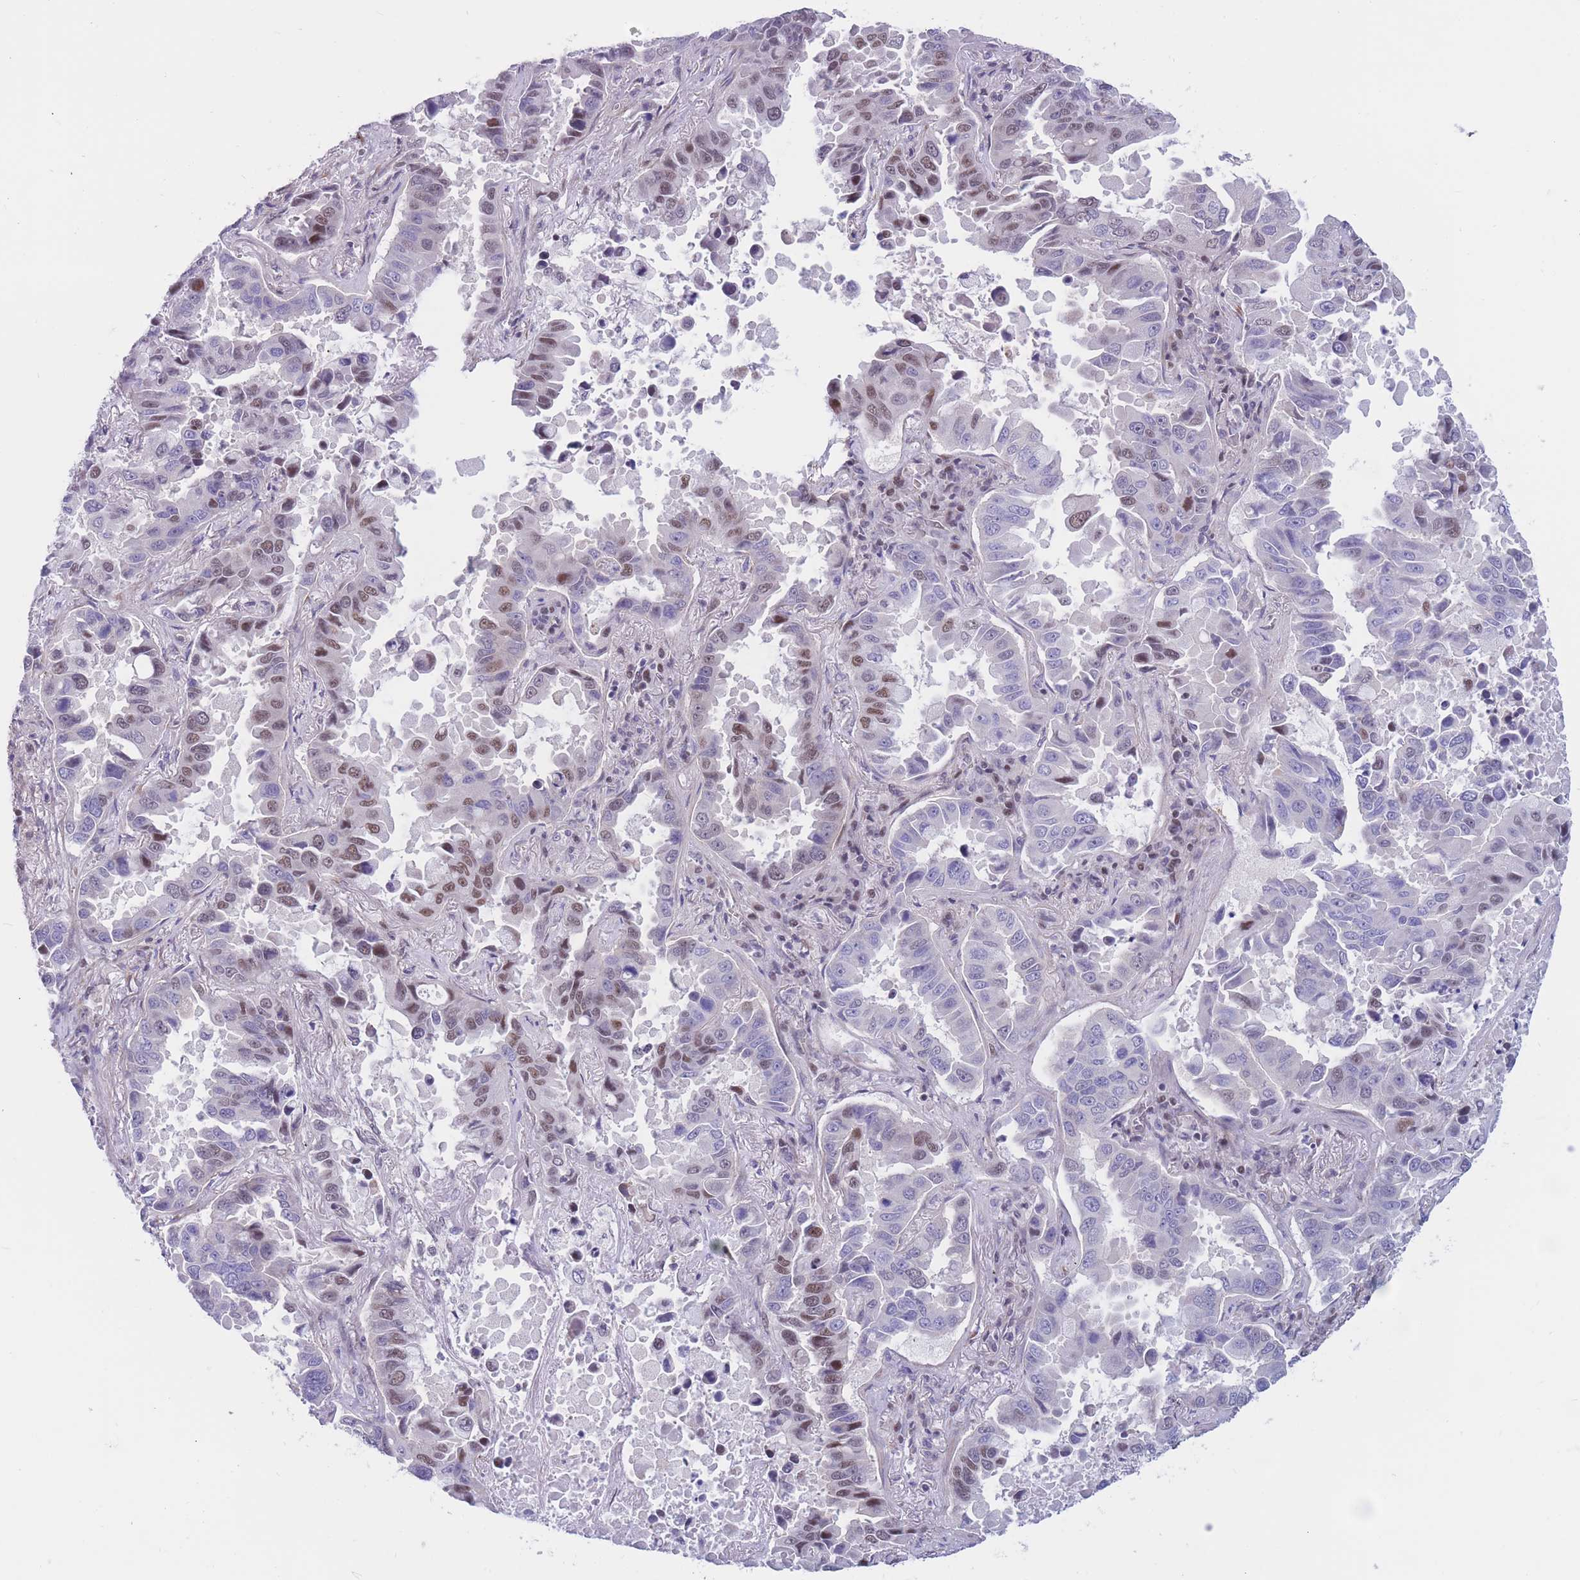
{"staining": {"intensity": "moderate", "quantity": "<25%", "location": "nuclear"}, "tissue": "lung cancer", "cell_type": "Tumor cells", "image_type": "cancer", "snomed": [{"axis": "morphology", "description": "Adenocarcinoma, NOS"}, {"axis": "topography", "description": "Lung"}], "caption": "Brown immunohistochemical staining in human lung adenocarcinoma shows moderate nuclear positivity in about <25% of tumor cells.", "gene": "BCL9L", "patient": {"sex": "male", "age": 64}}